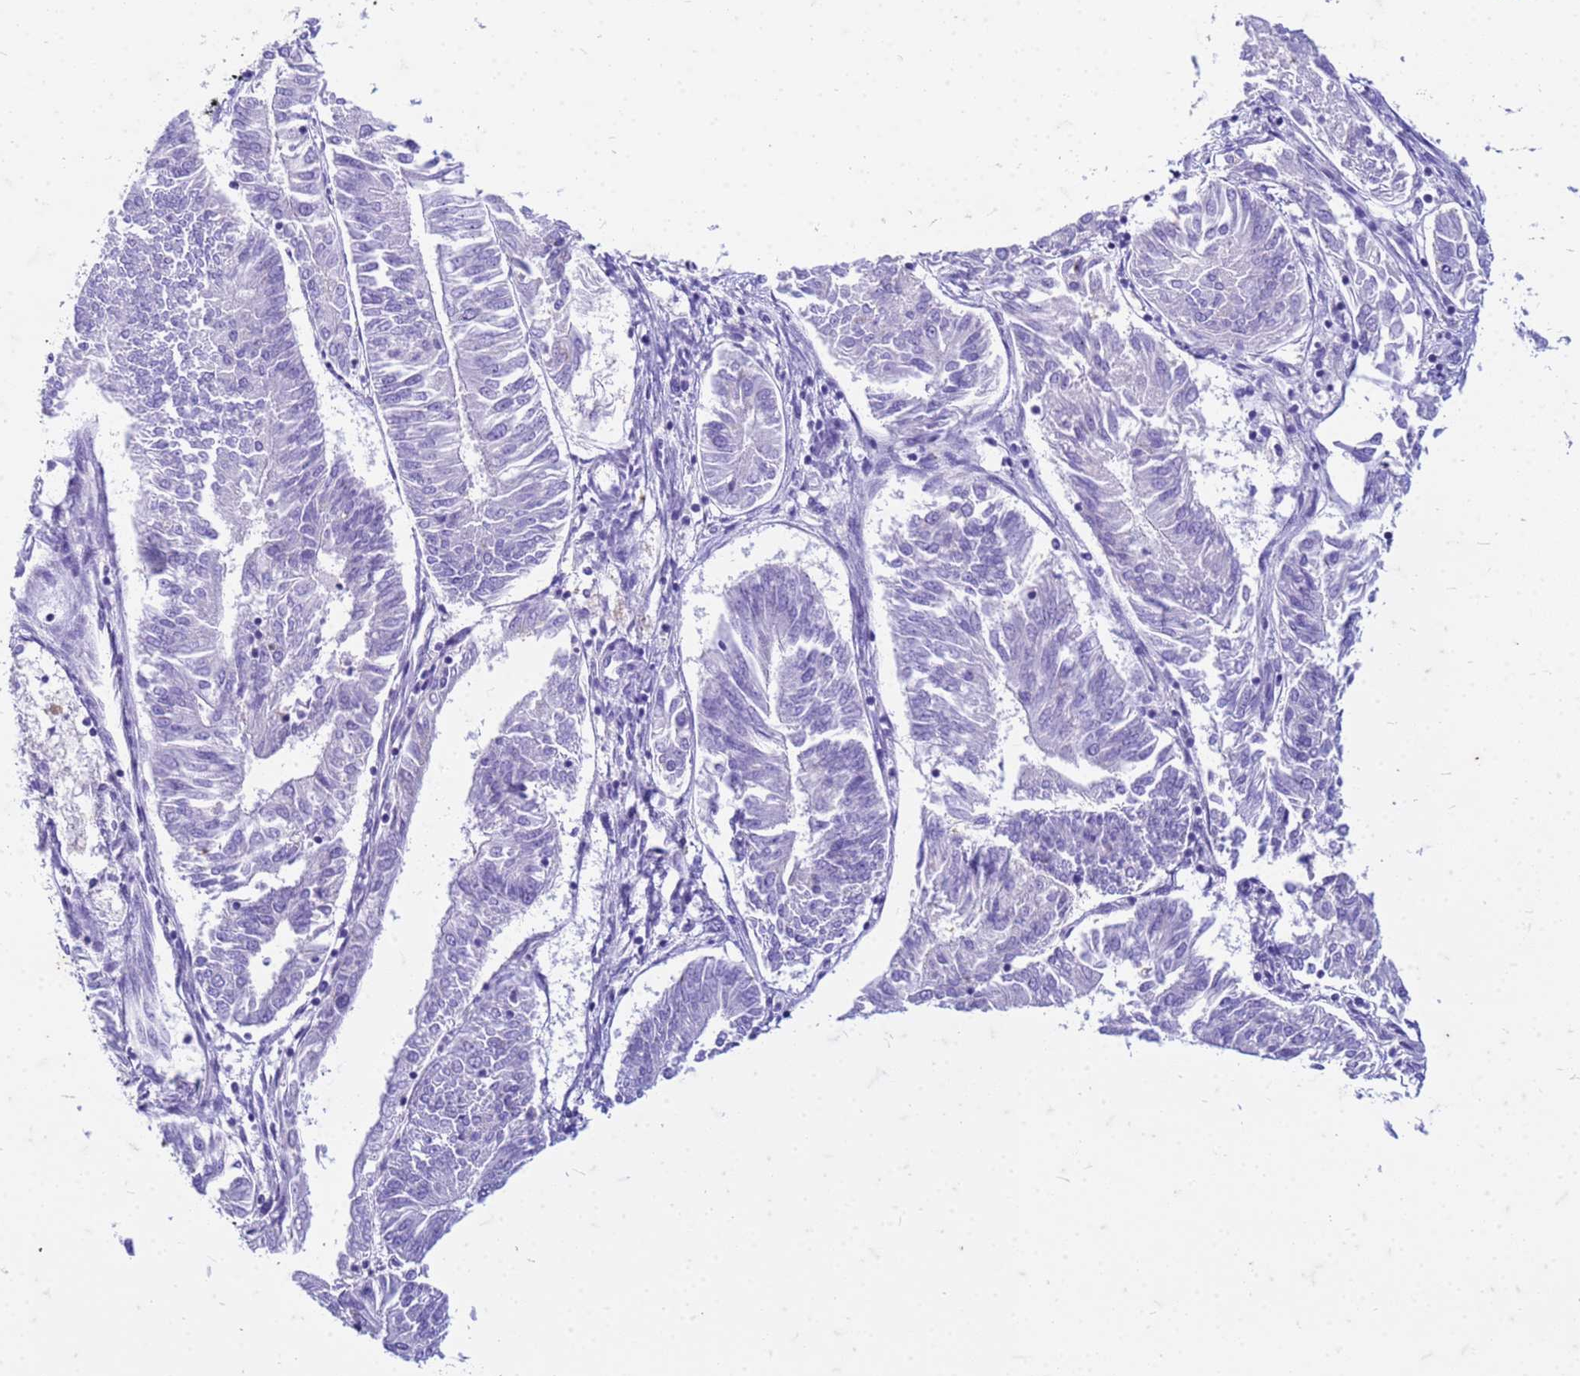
{"staining": {"intensity": "negative", "quantity": "none", "location": "none"}, "tissue": "endometrial cancer", "cell_type": "Tumor cells", "image_type": "cancer", "snomed": [{"axis": "morphology", "description": "Adenocarcinoma, NOS"}, {"axis": "topography", "description": "Endometrium"}], "caption": "Endometrial cancer was stained to show a protein in brown. There is no significant positivity in tumor cells.", "gene": "CFAP100", "patient": {"sex": "female", "age": 58}}